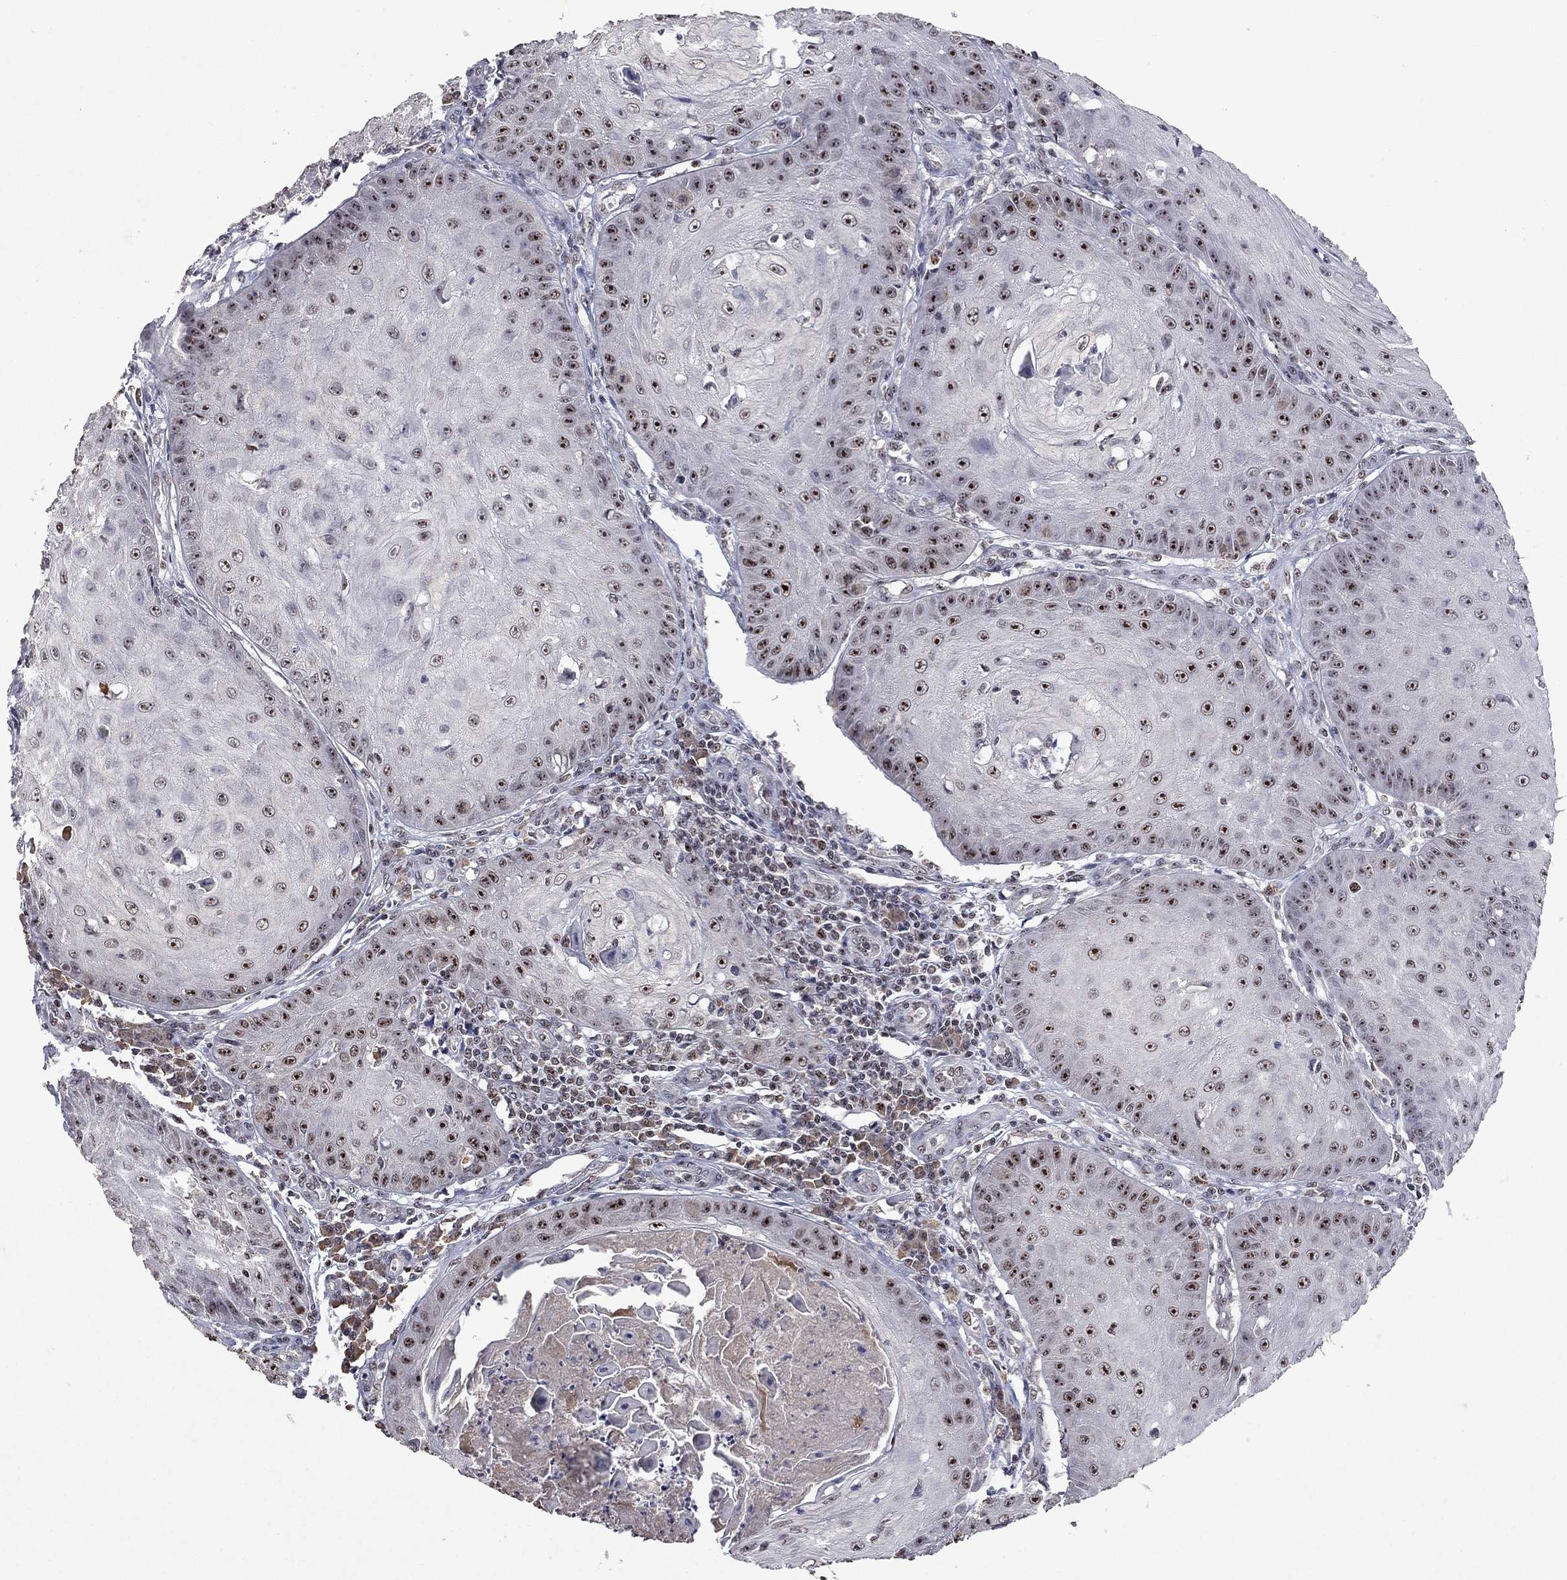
{"staining": {"intensity": "strong", "quantity": "25%-75%", "location": "nuclear"}, "tissue": "skin cancer", "cell_type": "Tumor cells", "image_type": "cancer", "snomed": [{"axis": "morphology", "description": "Squamous cell carcinoma, NOS"}, {"axis": "topography", "description": "Skin"}], "caption": "Immunohistochemical staining of human squamous cell carcinoma (skin) displays high levels of strong nuclear expression in approximately 25%-75% of tumor cells.", "gene": "SPOUT1", "patient": {"sex": "male", "age": 70}}